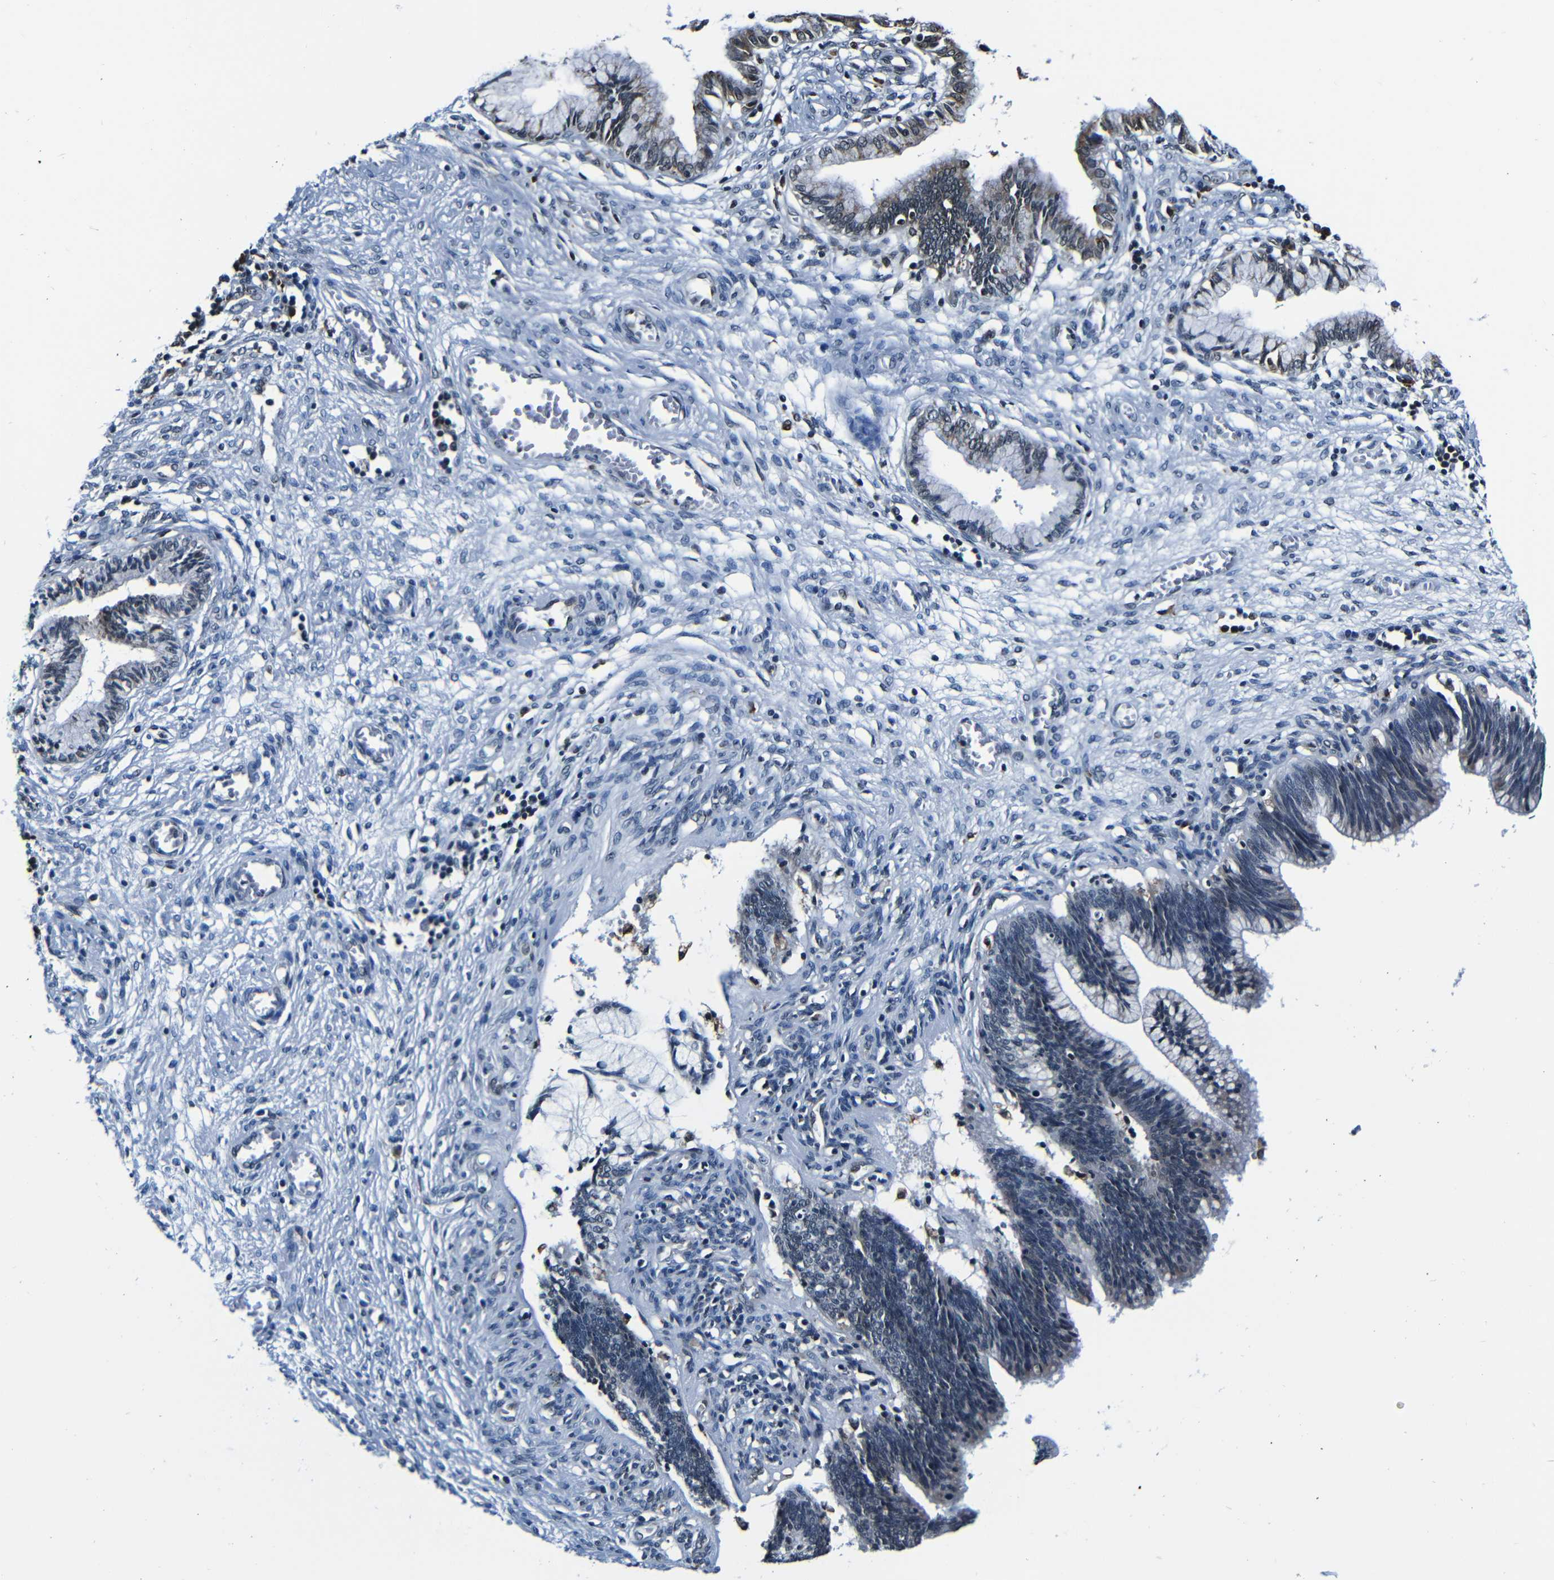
{"staining": {"intensity": "negative", "quantity": "none", "location": "none"}, "tissue": "cervical cancer", "cell_type": "Tumor cells", "image_type": "cancer", "snomed": [{"axis": "morphology", "description": "Adenocarcinoma, NOS"}, {"axis": "topography", "description": "Cervix"}], "caption": "Immunohistochemistry (IHC) of cervical cancer reveals no expression in tumor cells.", "gene": "NCBP3", "patient": {"sex": "female", "age": 44}}